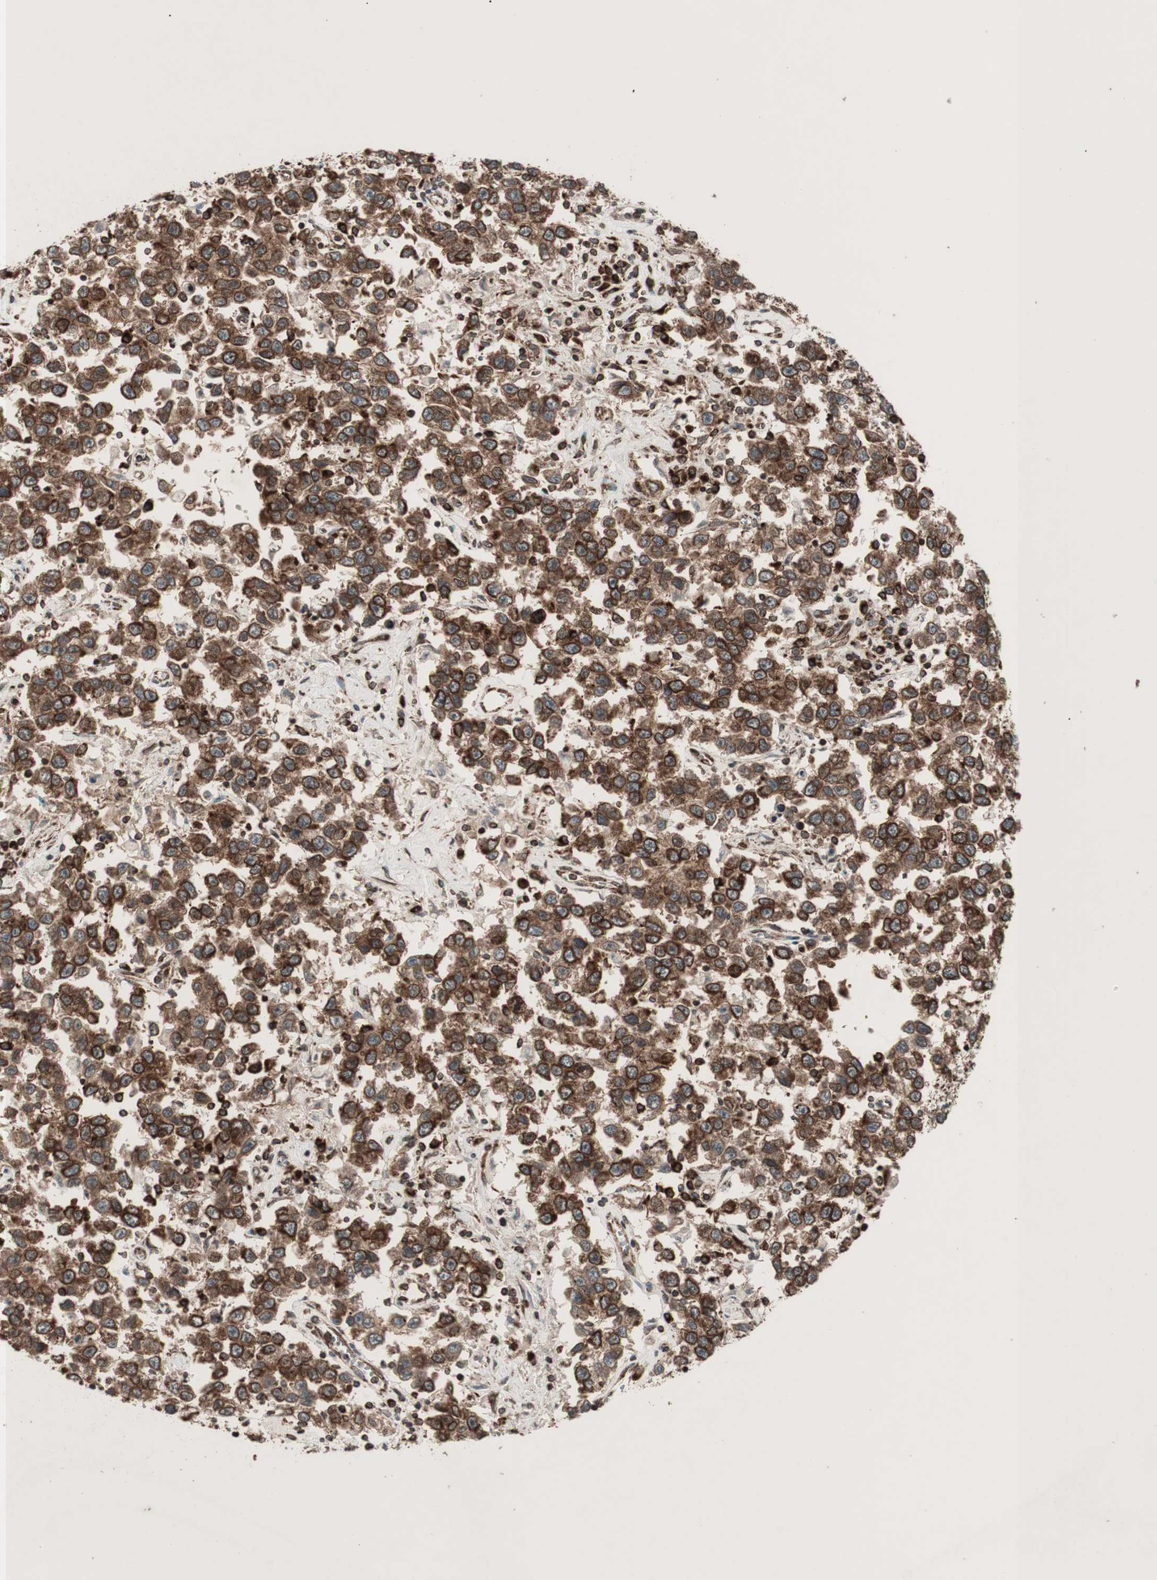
{"staining": {"intensity": "strong", "quantity": ">75%", "location": "cytoplasmic/membranous,nuclear"}, "tissue": "testis cancer", "cell_type": "Tumor cells", "image_type": "cancer", "snomed": [{"axis": "morphology", "description": "Seminoma, NOS"}, {"axis": "topography", "description": "Testis"}], "caption": "Testis seminoma stained with a brown dye exhibits strong cytoplasmic/membranous and nuclear positive positivity in approximately >75% of tumor cells.", "gene": "NUP62", "patient": {"sex": "male", "age": 41}}